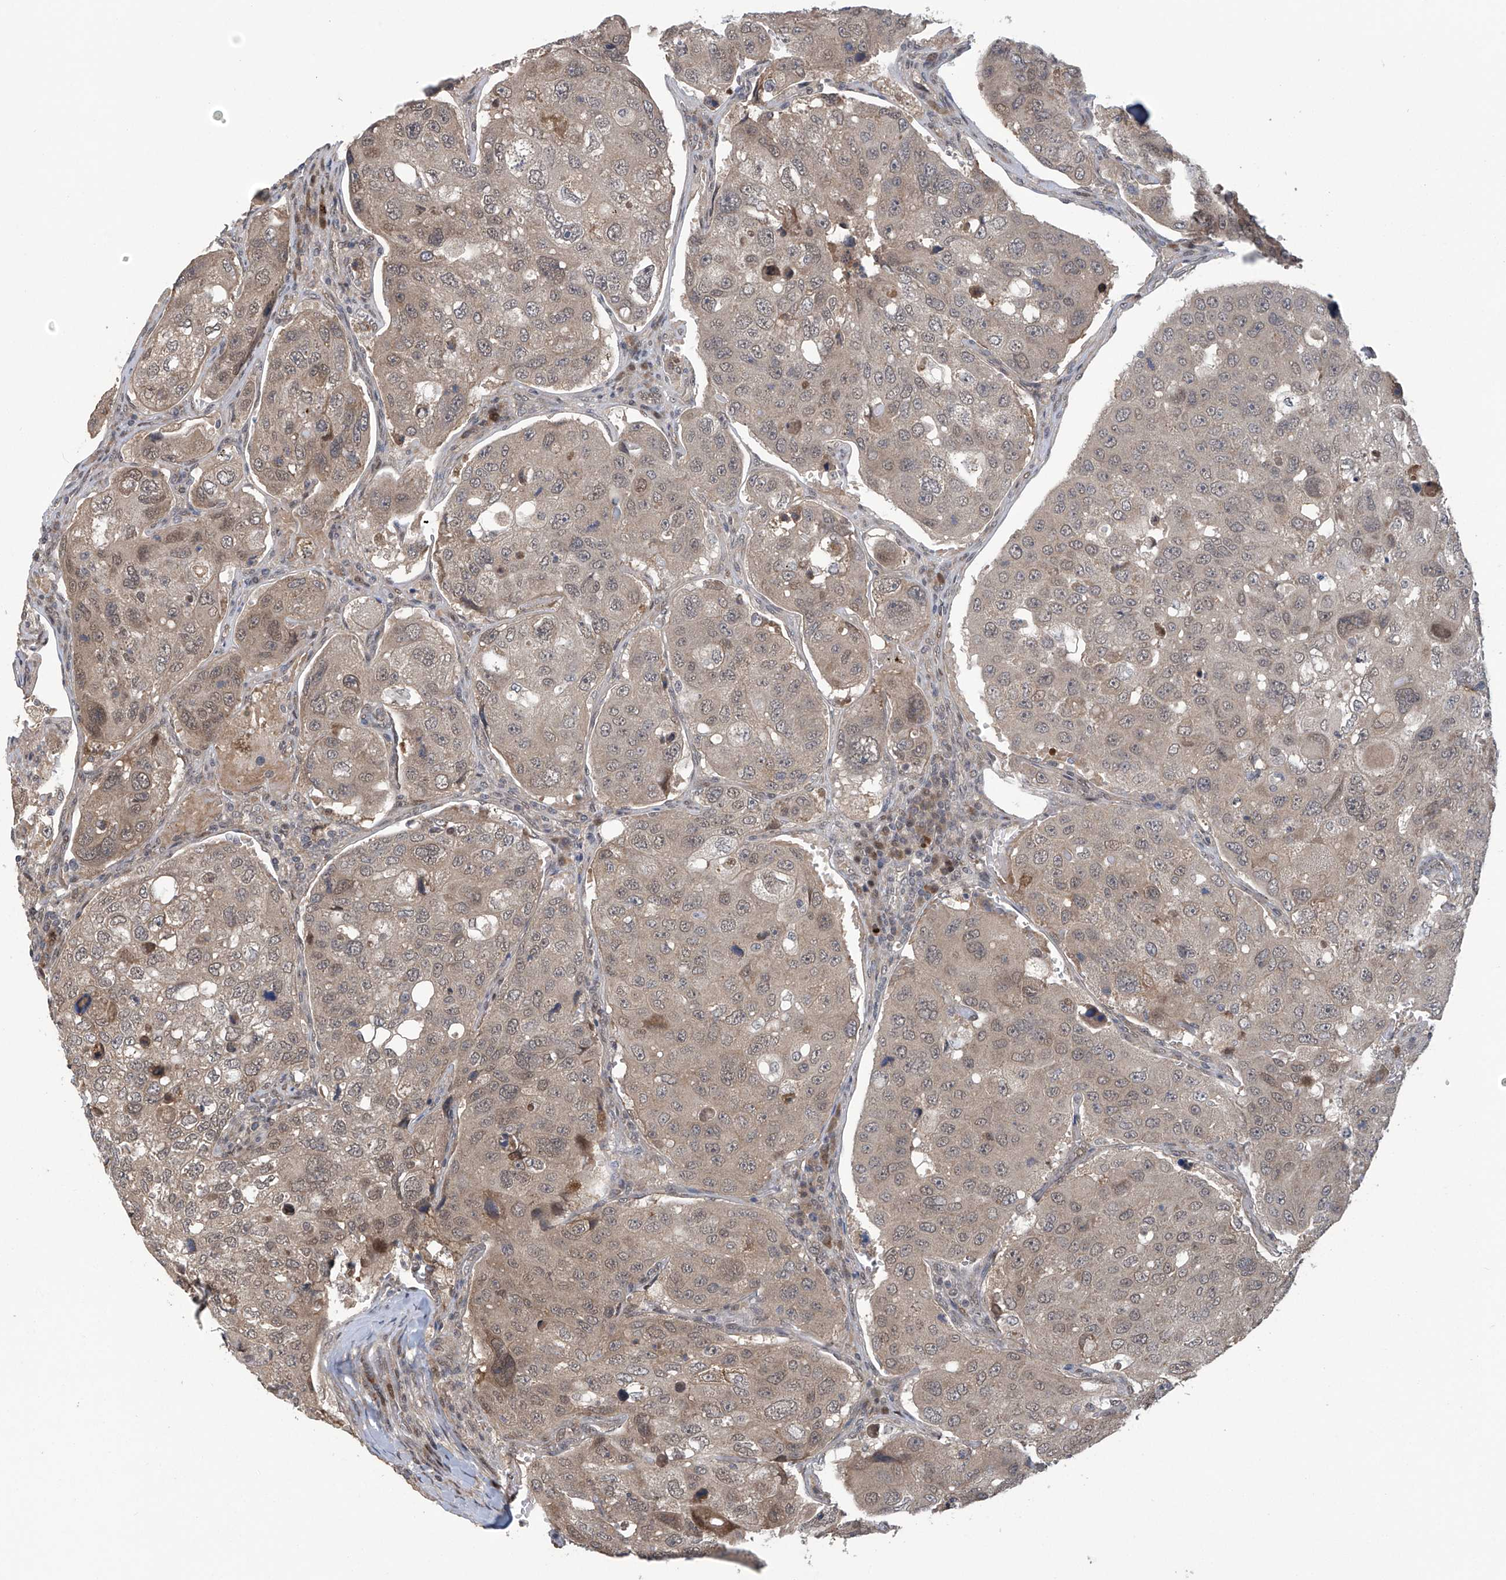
{"staining": {"intensity": "weak", "quantity": ">75%", "location": "cytoplasmic/membranous,nuclear"}, "tissue": "urothelial cancer", "cell_type": "Tumor cells", "image_type": "cancer", "snomed": [{"axis": "morphology", "description": "Urothelial carcinoma, High grade"}, {"axis": "topography", "description": "Lymph node"}, {"axis": "topography", "description": "Urinary bladder"}], "caption": "Immunohistochemical staining of human high-grade urothelial carcinoma displays weak cytoplasmic/membranous and nuclear protein positivity in about >75% of tumor cells.", "gene": "ABHD13", "patient": {"sex": "male", "age": 51}}